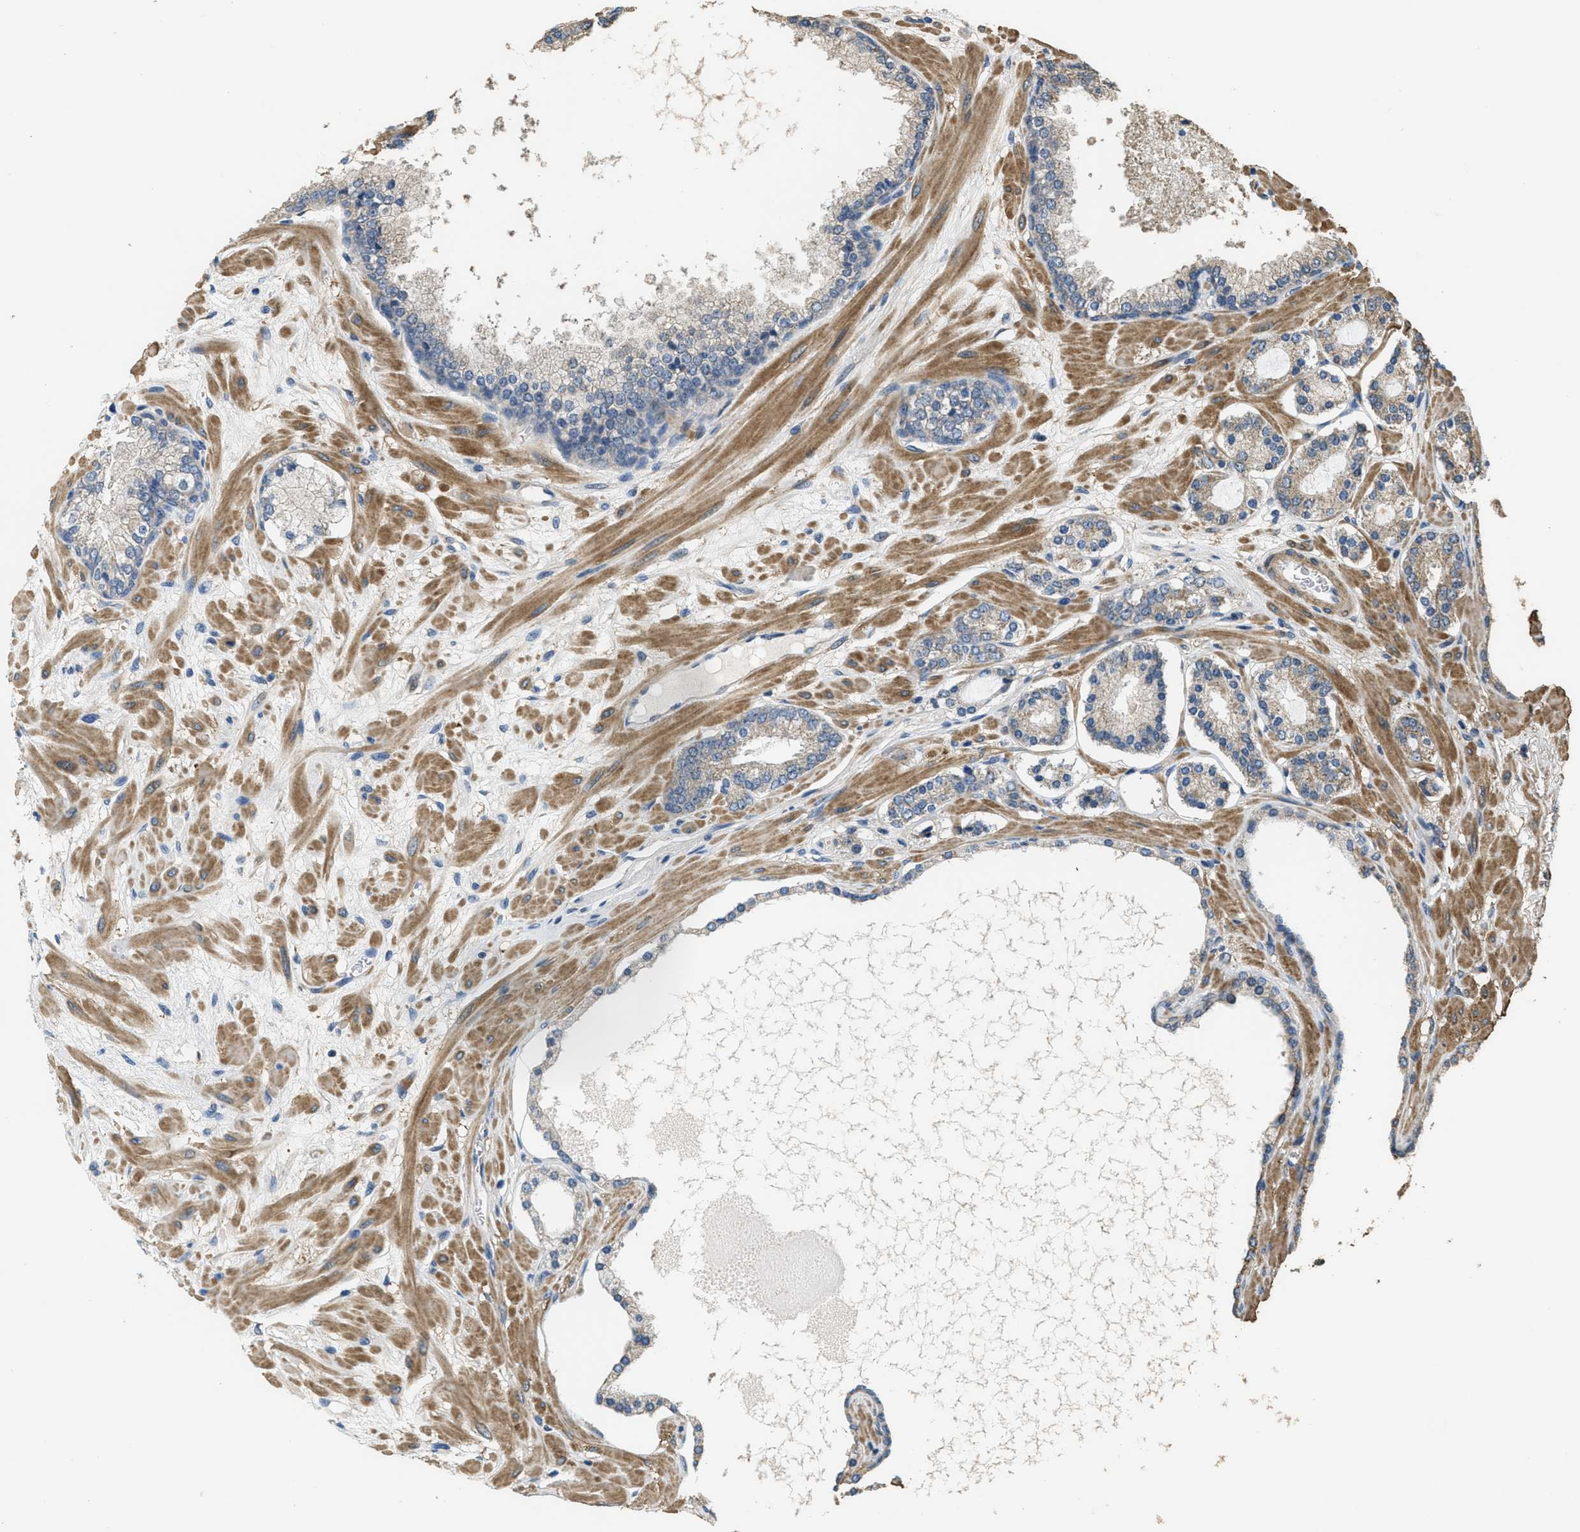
{"staining": {"intensity": "weak", "quantity": "<25%", "location": "cytoplasmic/membranous"}, "tissue": "prostate cancer", "cell_type": "Tumor cells", "image_type": "cancer", "snomed": [{"axis": "morphology", "description": "Adenocarcinoma, Low grade"}, {"axis": "topography", "description": "Prostate"}], "caption": "Micrograph shows no protein expression in tumor cells of adenocarcinoma (low-grade) (prostate) tissue.", "gene": "THBS2", "patient": {"sex": "male", "age": 63}}